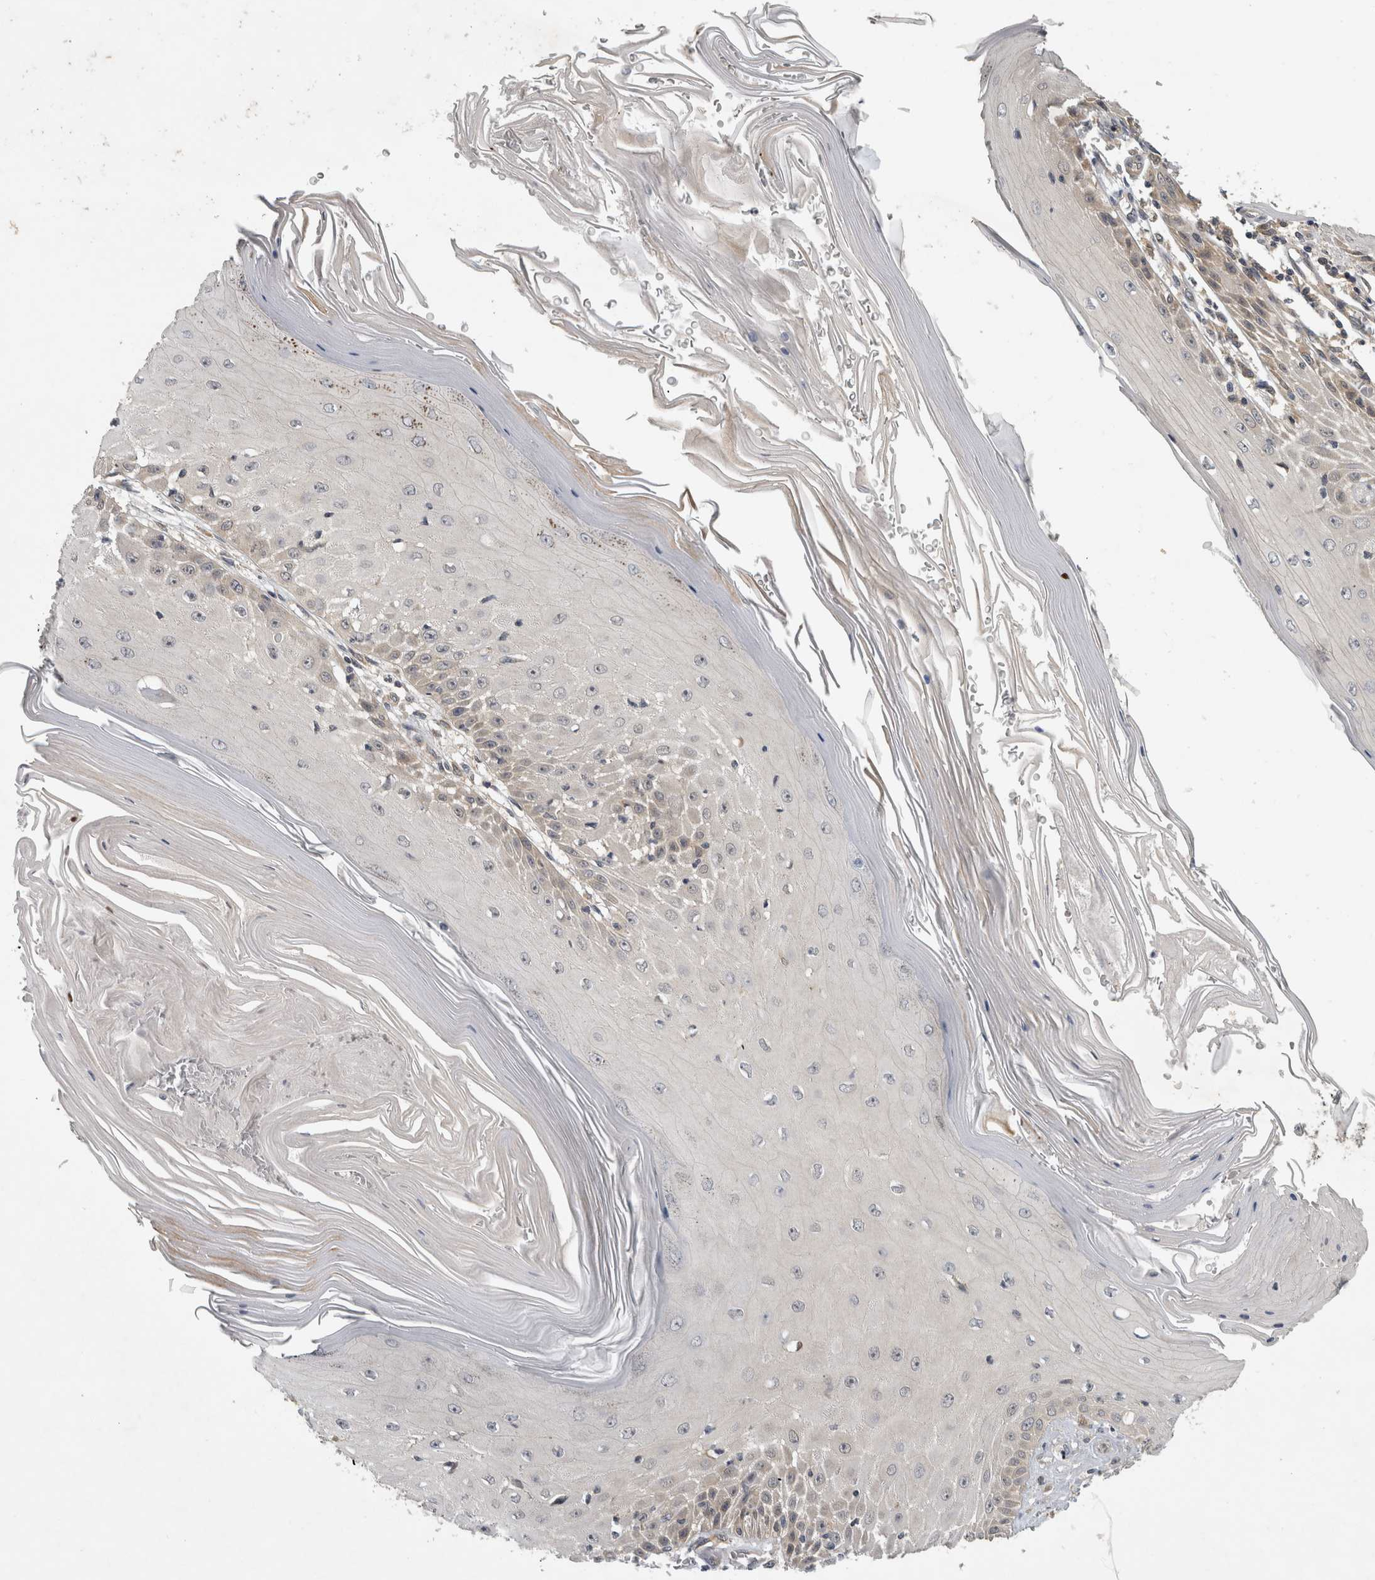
{"staining": {"intensity": "weak", "quantity": "<25%", "location": "cytoplasmic/membranous"}, "tissue": "skin cancer", "cell_type": "Tumor cells", "image_type": "cancer", "snomed": [{"axis": "morphology", "description": "Squamous cell carcinoma, NOS"}, {"axis": "topography", "description": "Skin"}], "caption": "Immunohistochemical staining of human skin squamous cell carcinoma exhibits no significant positivity in tumor cells.", "gene": "AASDHPPT", "patient": {"sex": "female", "age": 73}}